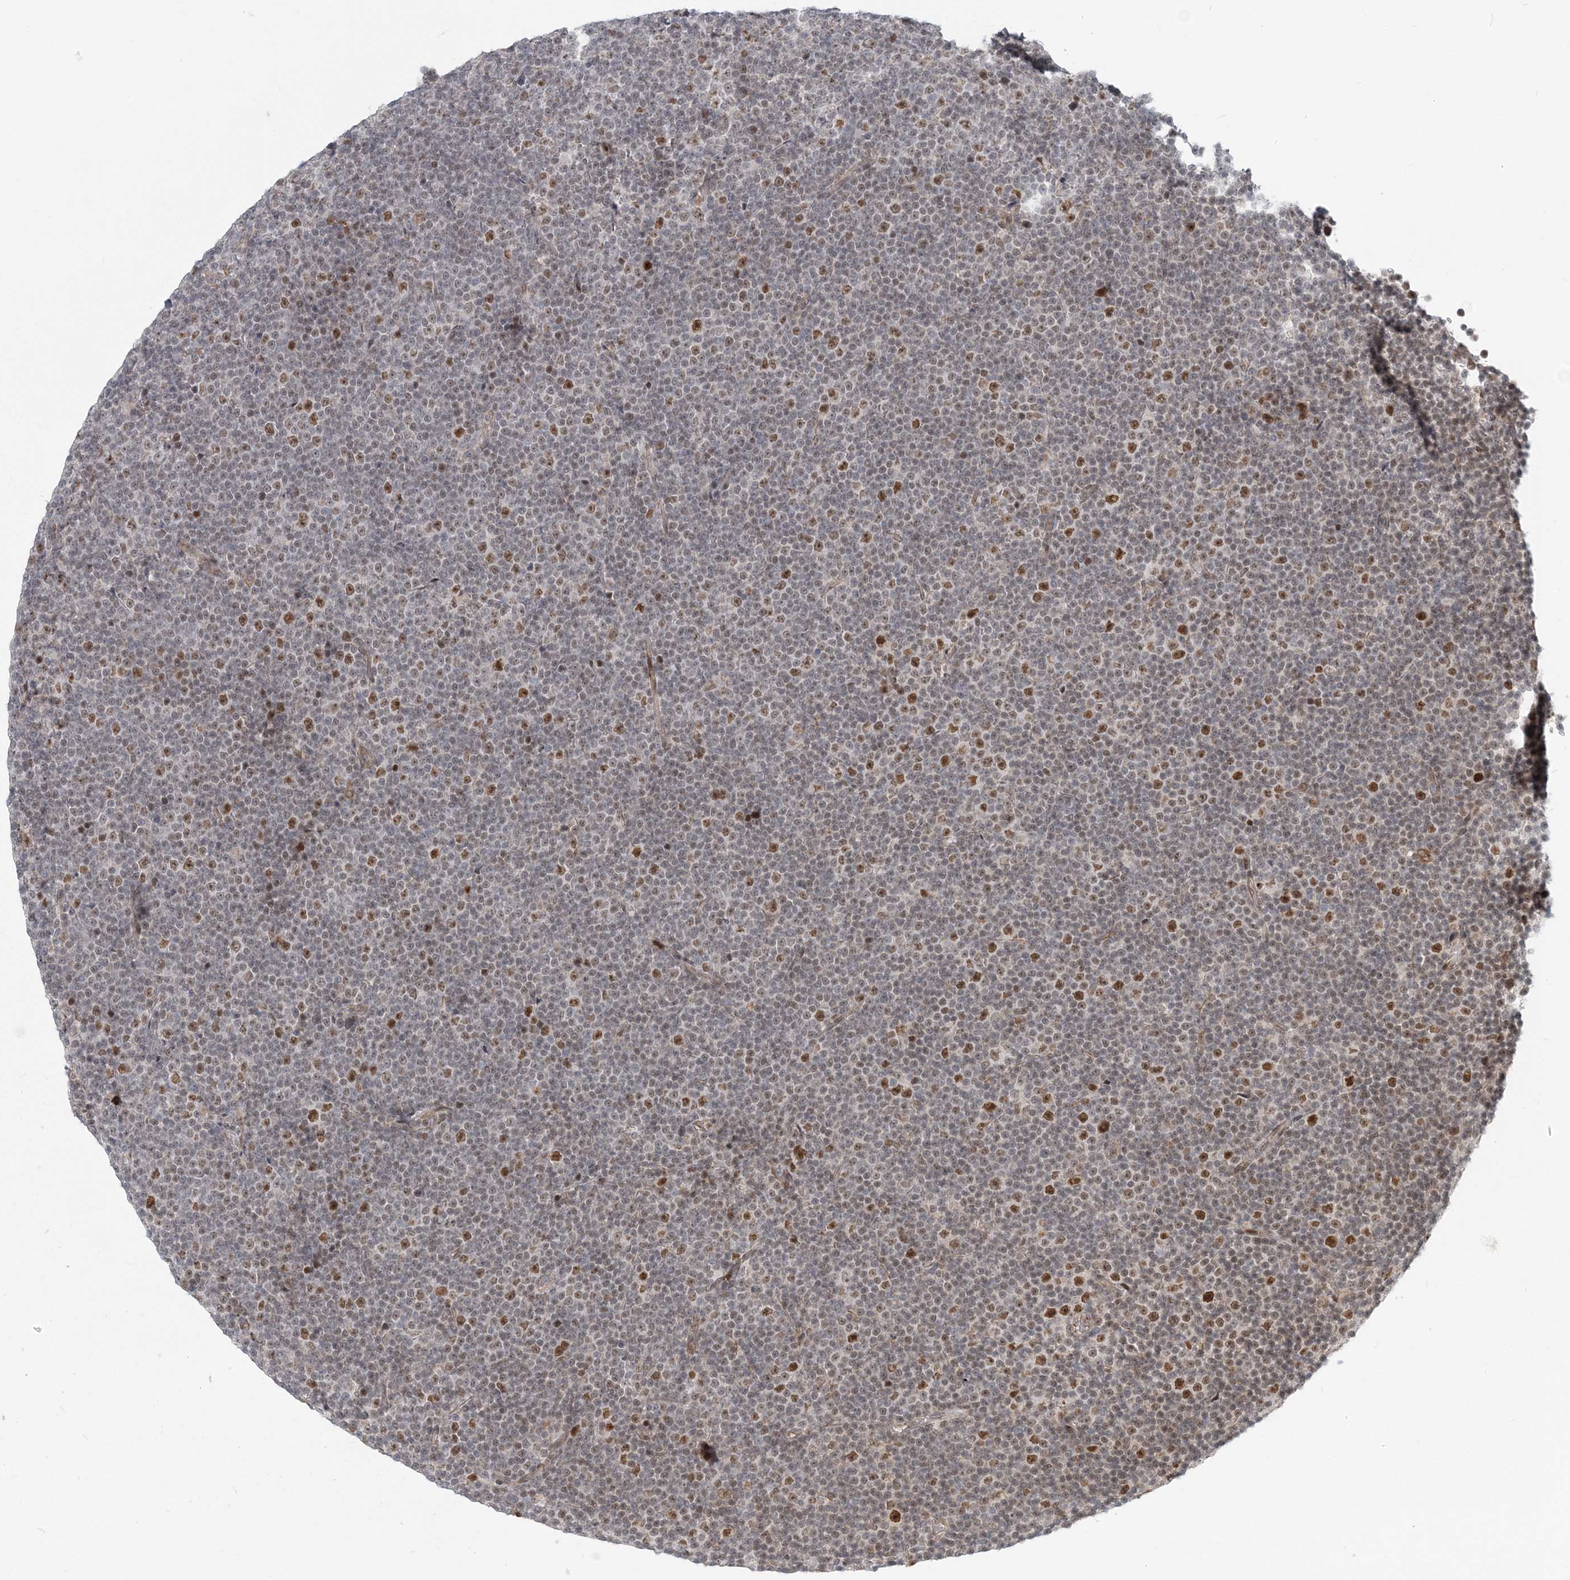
{"staining": {"intensity": "moderate", "quantity": "<25%", "location": "nuclear"}, "tissue": "lymphoma", "cell_type": "Tumor cells", "image_type": "cancer", "snomed": [{"axis": "morphology", "description": "Malignant lymphoma, non-Hodgkin's type, Low grade"}, {"axis": "topography", "description": "Lymph node"}], "caption": "DAB immunohistochemical staining of lymphoma demonstrates moderate nuclear protein staining in approximately <25% of tumor cells.", "gene": "BAZ1B", "patient": {"sex": "female", "age": 67}}